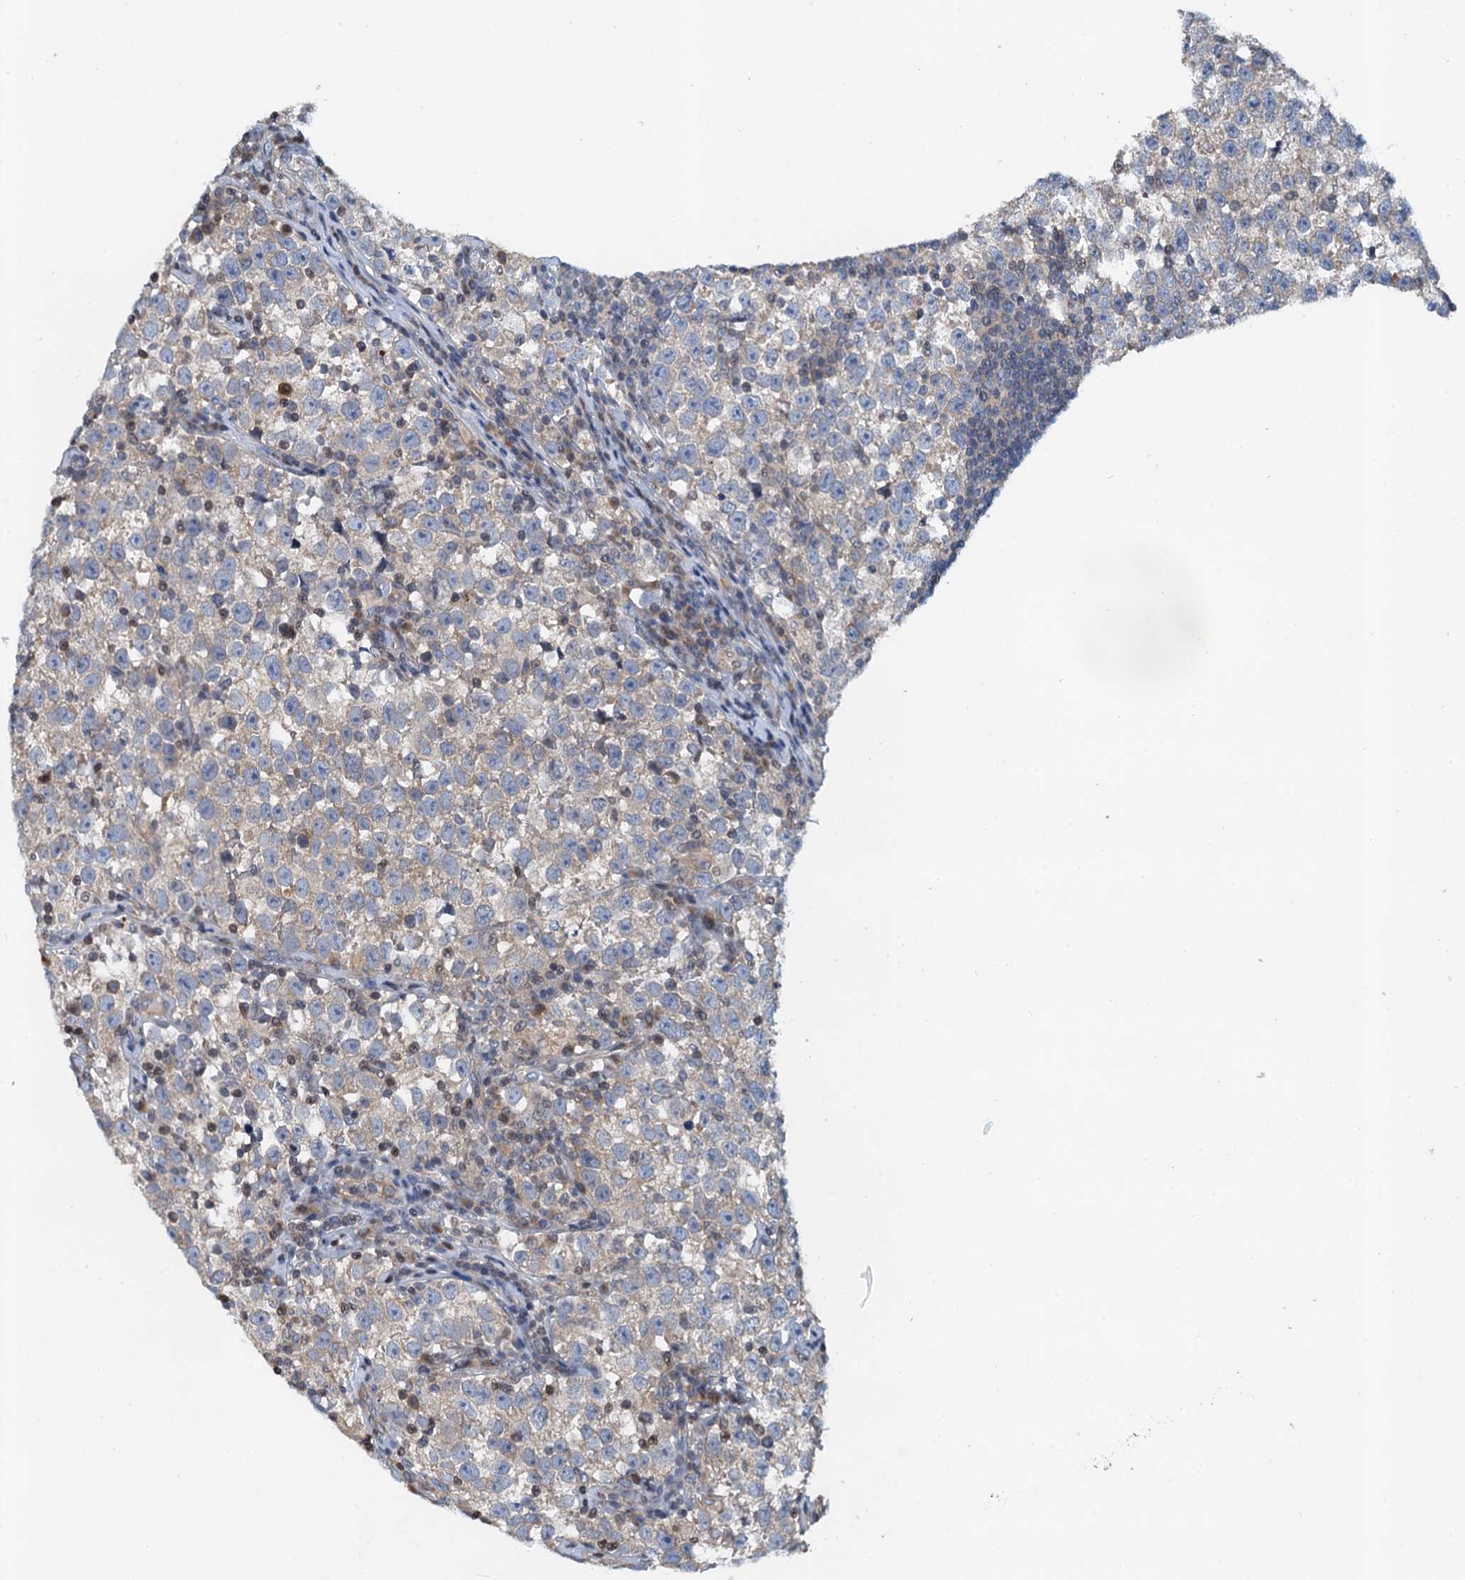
{"staining": {"intensity": "negative", "quantity": "none", "location": "none"}, "tissue": "testis cancer", "cell_type": "Tumor cells", "image_type": "cancer", "snomed": [{"axis": "morphology", "description": "Normal tissue, NOS"}, {"axis": "morphology", "description": "Seminoma, NOS"}, {"axis": "topography", "description": "Testis"}], "caption": "Human testis seminoma stained for a protein using IHC reveals no expression in tumor cells.", "gene": "NBEA", "patient": {"sex": "male", "age": 43}}